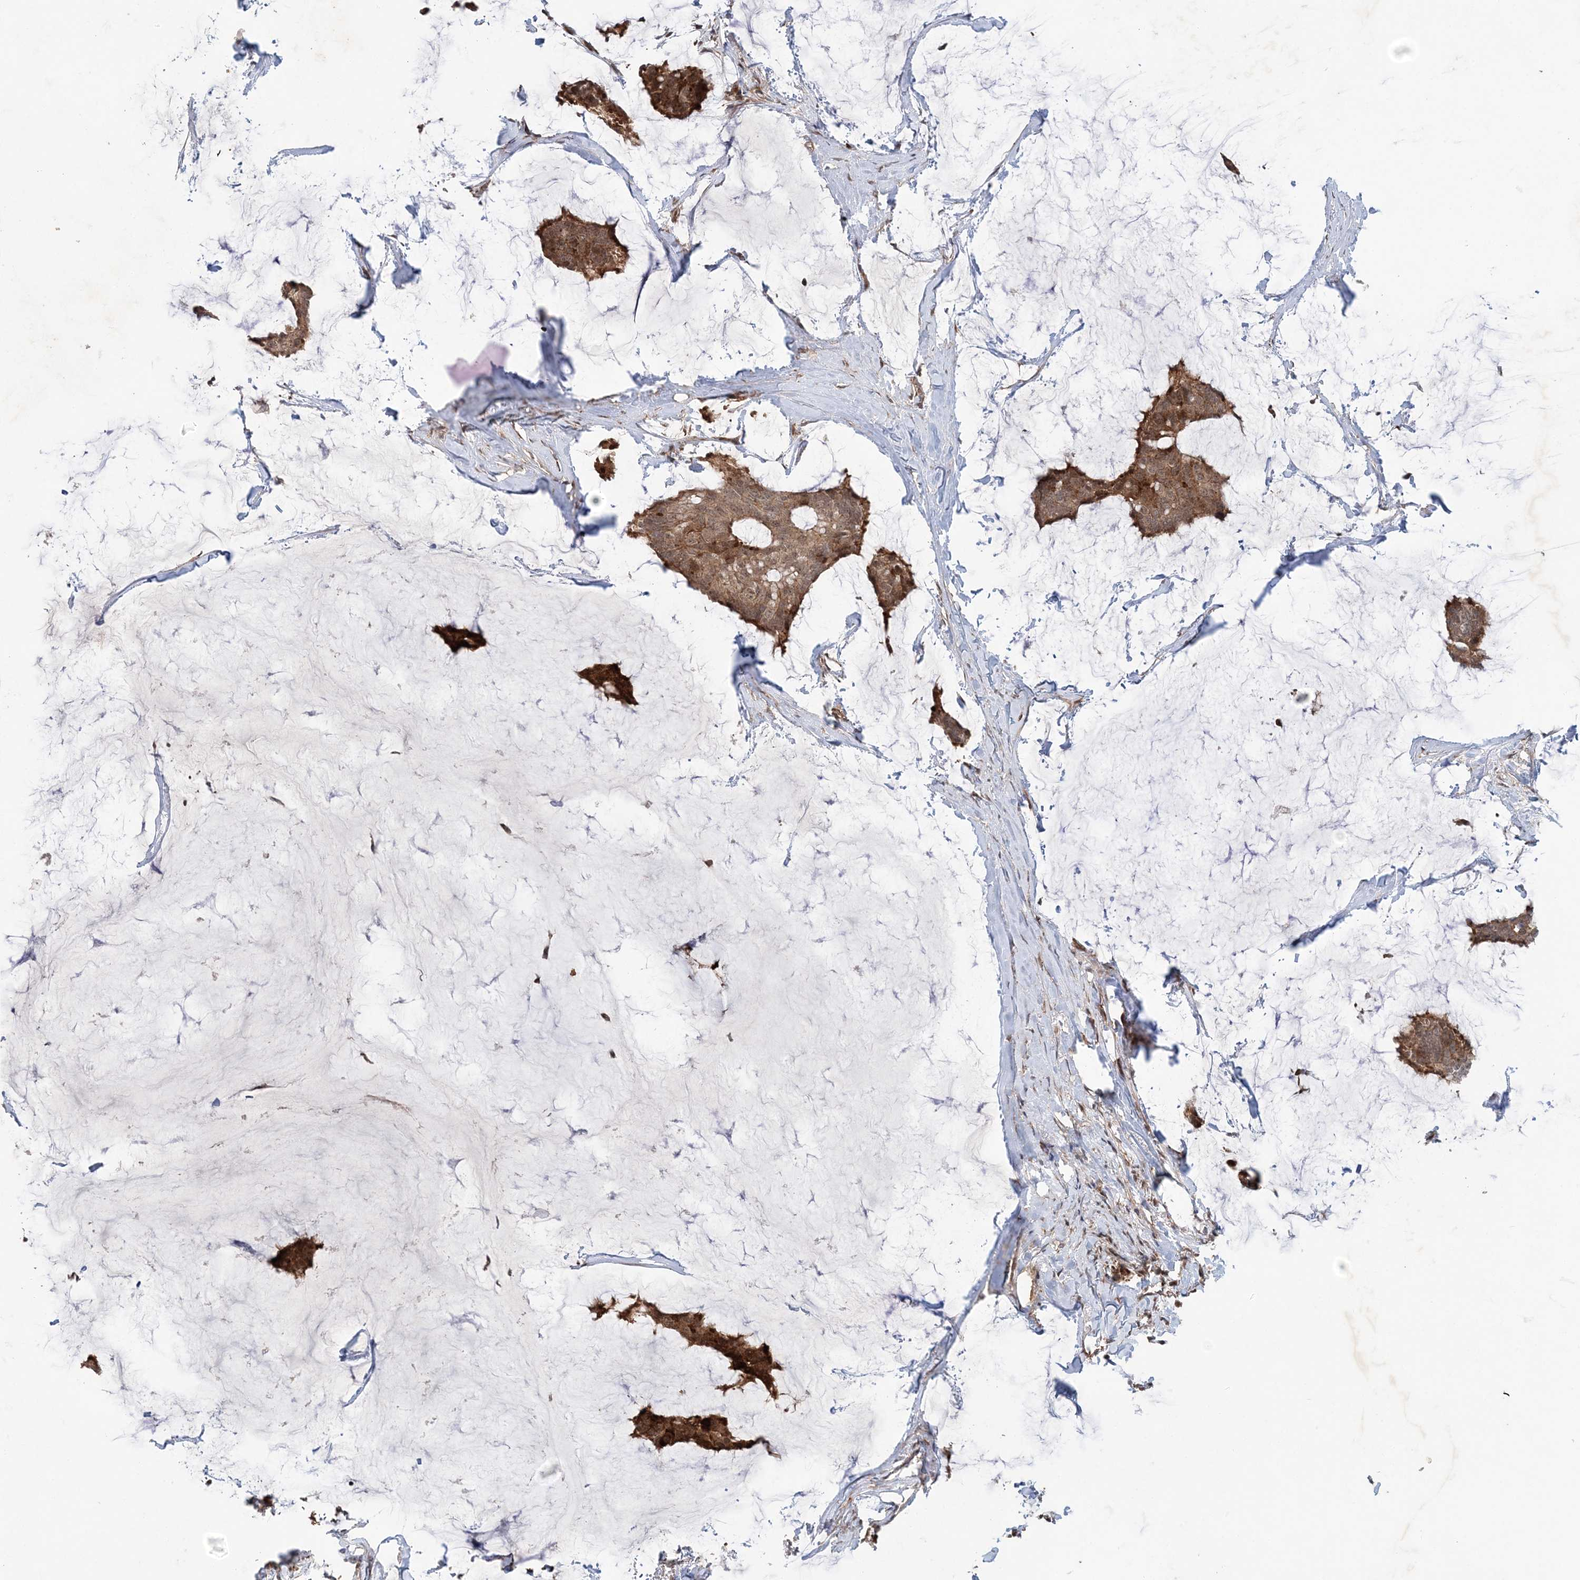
{"staining": {"intensity": "moderate", "quantity": ">75%", "location": "cytoplasmic/membranous"}, "tissue": "breast cancer", "cell_type": "Tumor cells", "image_type": "cancer", "snomed": [{"axis": "morphology", "description": "Duct carcinoma"}, {"axis": "topography", "description": "Breast"}], "caption": "Immunohistochemistry histopathology image of neoplastic tissue: breast cancer stained using immunohistochemistry (IHC) exhibits medium levels of moderate protein expression localized specifically in the cytoplasmic/membranous of tumor cells, appearing as a cytoplasmic/membranous brown color.", "gene": "UBTD2", "patient": {"sex": "female", "age": 93}}